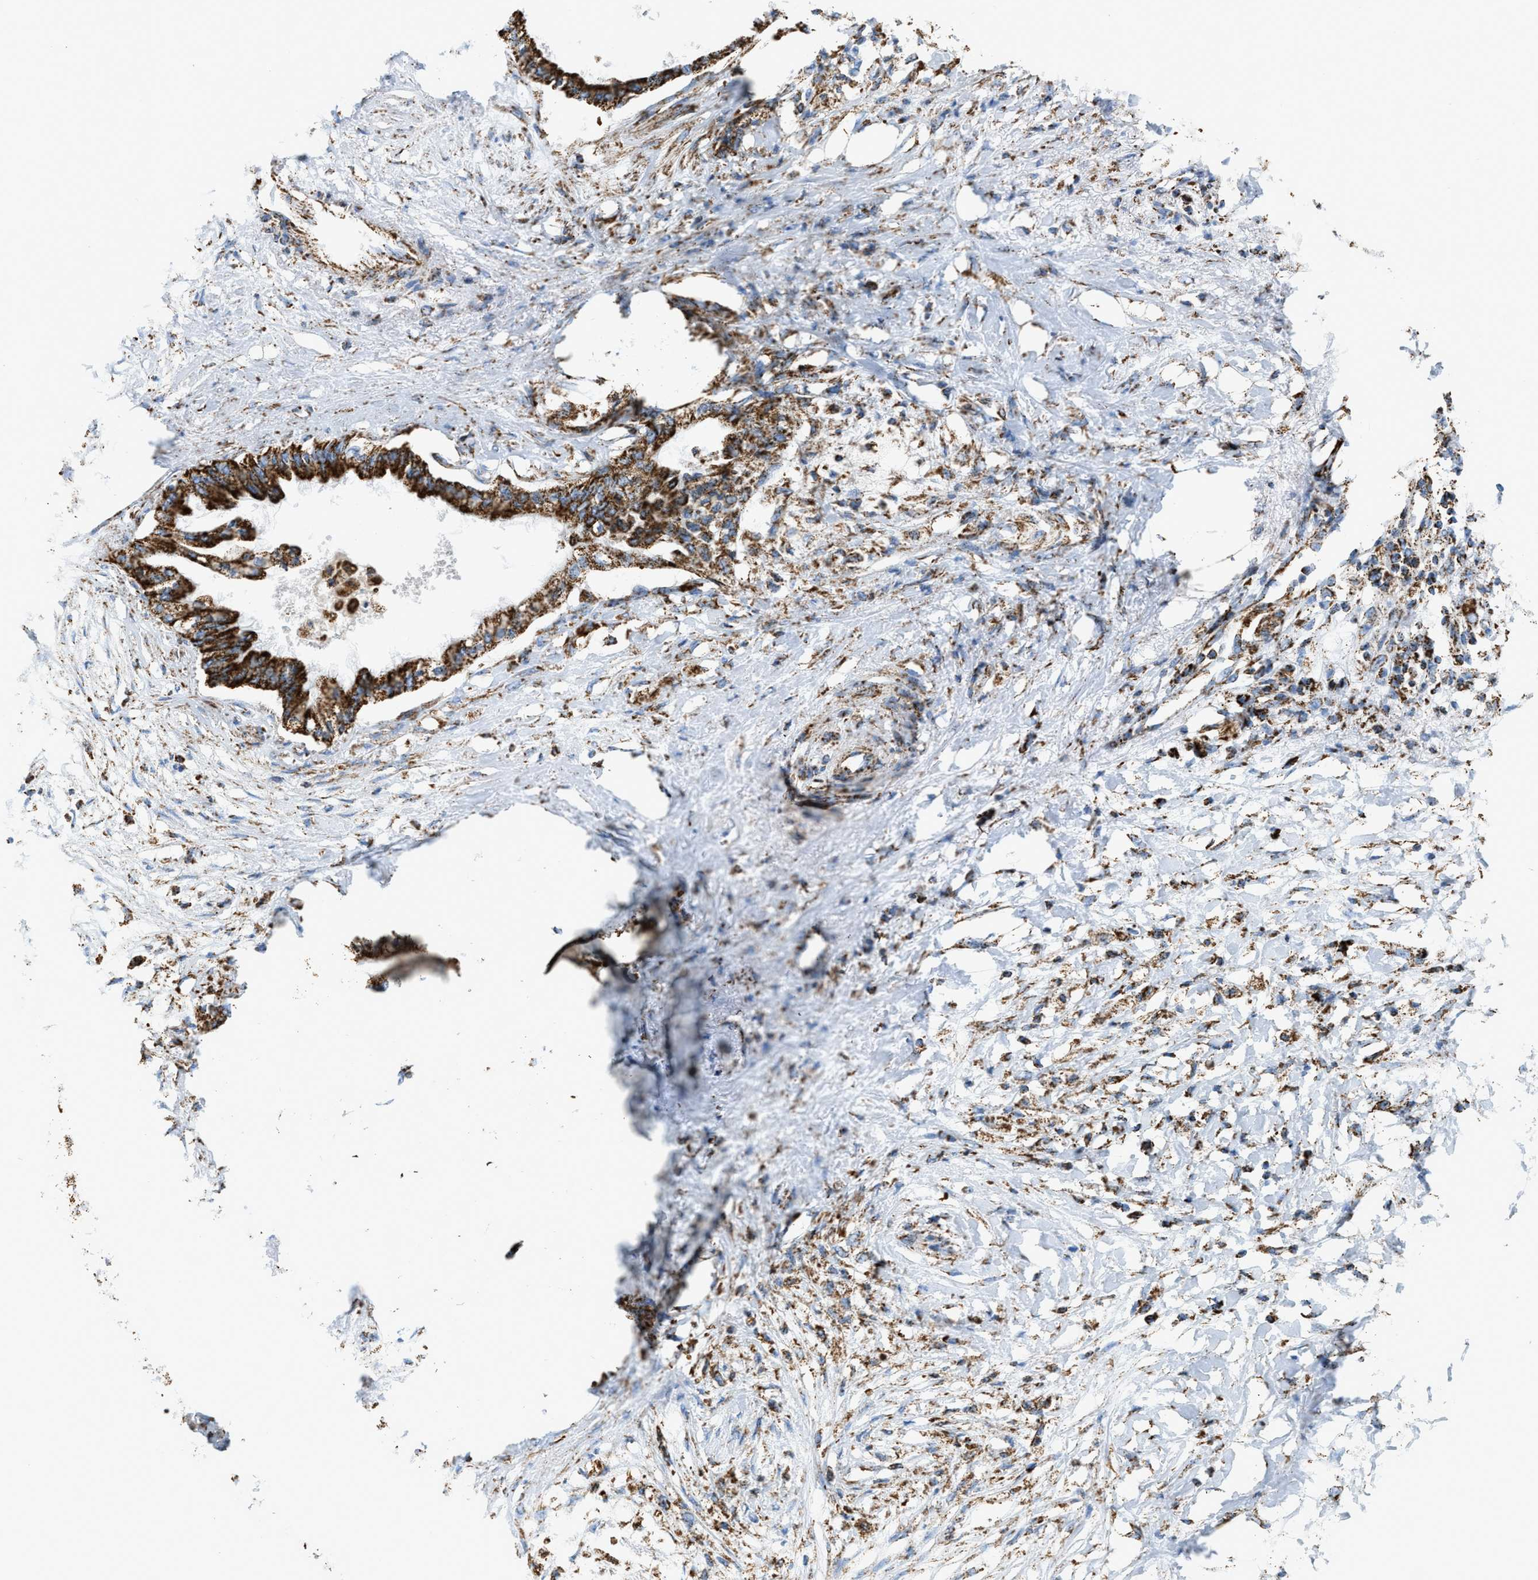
{"staining": {"intensity": "strong", "quantity": ">75%", "location": "cytoplasmic/membranous"}, "tissue": "pancreatic cancer", "cell_type": "Tumor cells", "image_type": "cancer", "snomed": [{"axis": "morphology", "description": "Normal tissue, NOS"}, {"axis": "morphology", "description": "Adenocarcinoma, NOS"}, {"axis": "topography", "description": "Pancreas"}, {"axis": "topography", "description": "Duodenum"}], "caption": "This is a histology image of immunohistochemistry staining of pancreatic cancer, which shows strong positivity in the cytoplasmic/membranous of tumor cells.", "gene": "ETFB", "patient": {"sex": "female", "age": 60}}